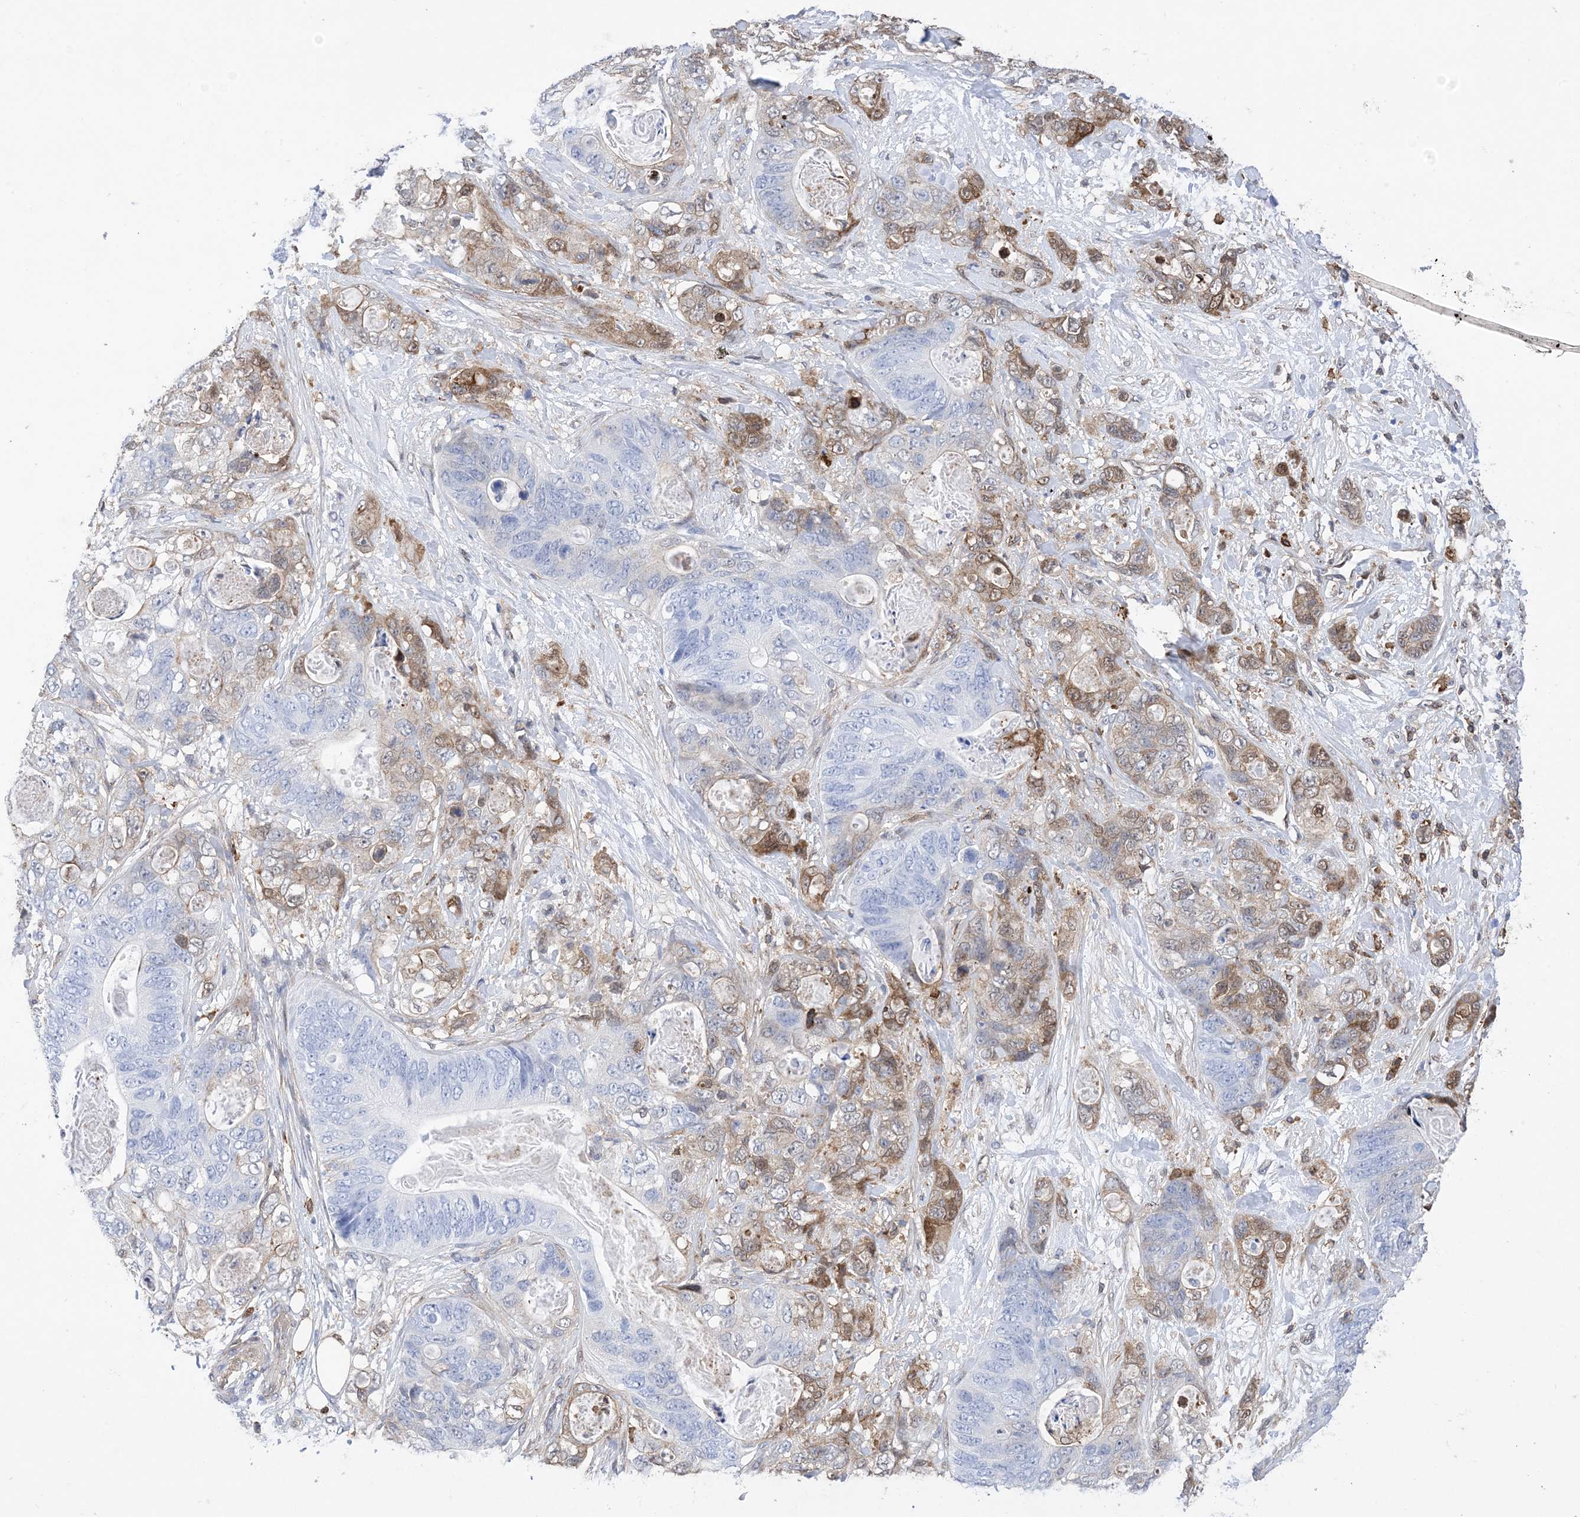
{"staining": {"intensity": "moderate", "quantity": "<25%", "location": "cytoplasmic/membranous"}, "tissue": "stomach cancer", "cell_type": "Tumor cells", "image_type": "cancer", "snomed": [{"axis": "morphology", "description": "Normal tissue, NOS"}, {"axis": "morphology", "description": "Adenocarcinoma, NOS"}, {"axis": "topography", "description": "Stomach"}], "caption": "High-power microscopy captured an IHC image of stomach adenocarcinoma, revealing moderate cytoplasmic/membranous expression in about <25% of tumor cells.", "gene": "ANXA1", "patient": {"sex": "female", "age": 89}}